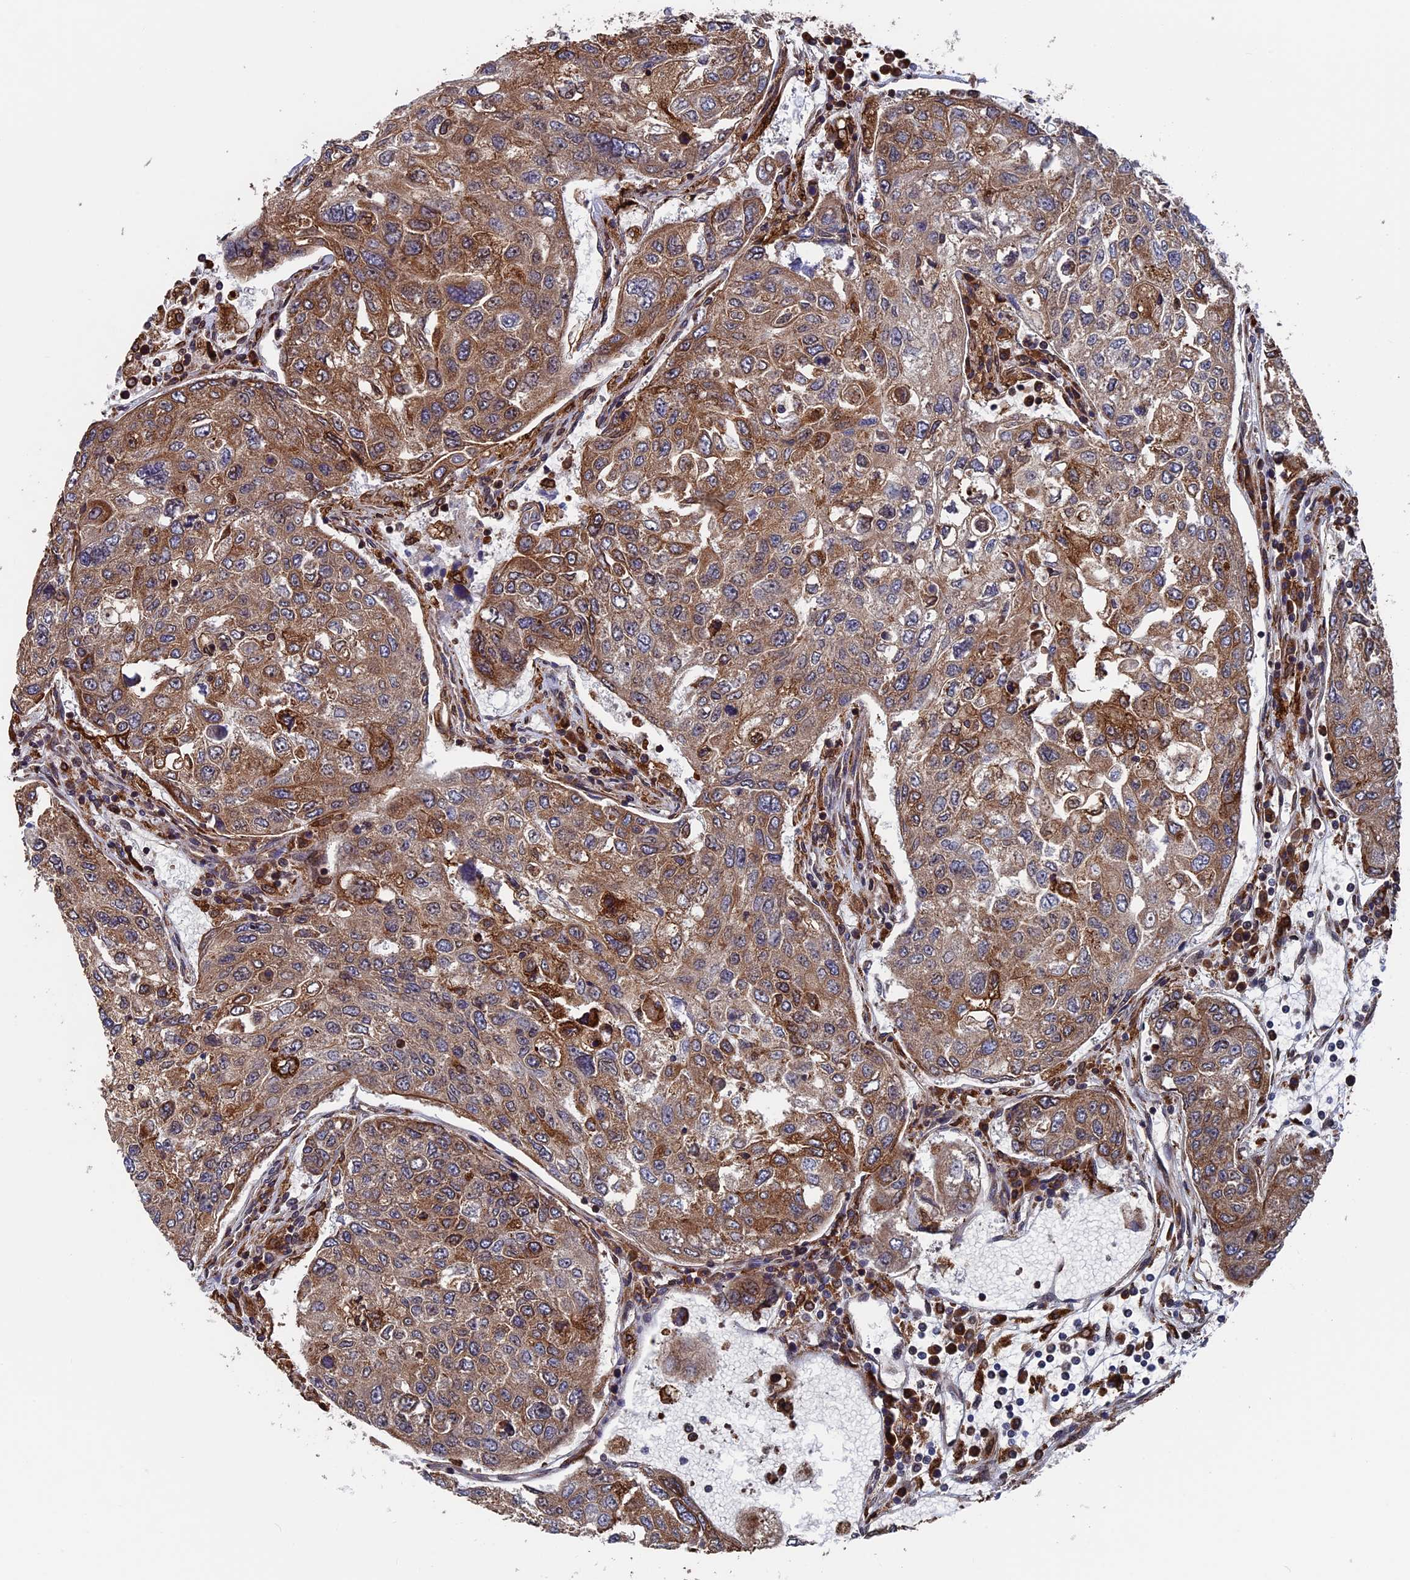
{"staining": {"intensity": "moderate", "quantity": ">75%", "location": "cytoplasmic/membranous"}, "tissue": "urothelial cancer", "cell_type": "Tumor cells", "image_type": "cancer", "snomed": [{"axis": "morphology", "description": "Urothelial carcinoma, High grade"}, {"axis": "topography", "description": "Lymph node"}, {"axis": "topography", "description": "Urinary bladder"}], "caption": "This photomicrograph shows immunohistochemistry staining of human urothelial cancer, with medium moderate cytoplasmic/membranous positivity in about >75% of tumor cells.", "gene": "RPUSD1", "patient": {"sex": "male", "age": 51}}